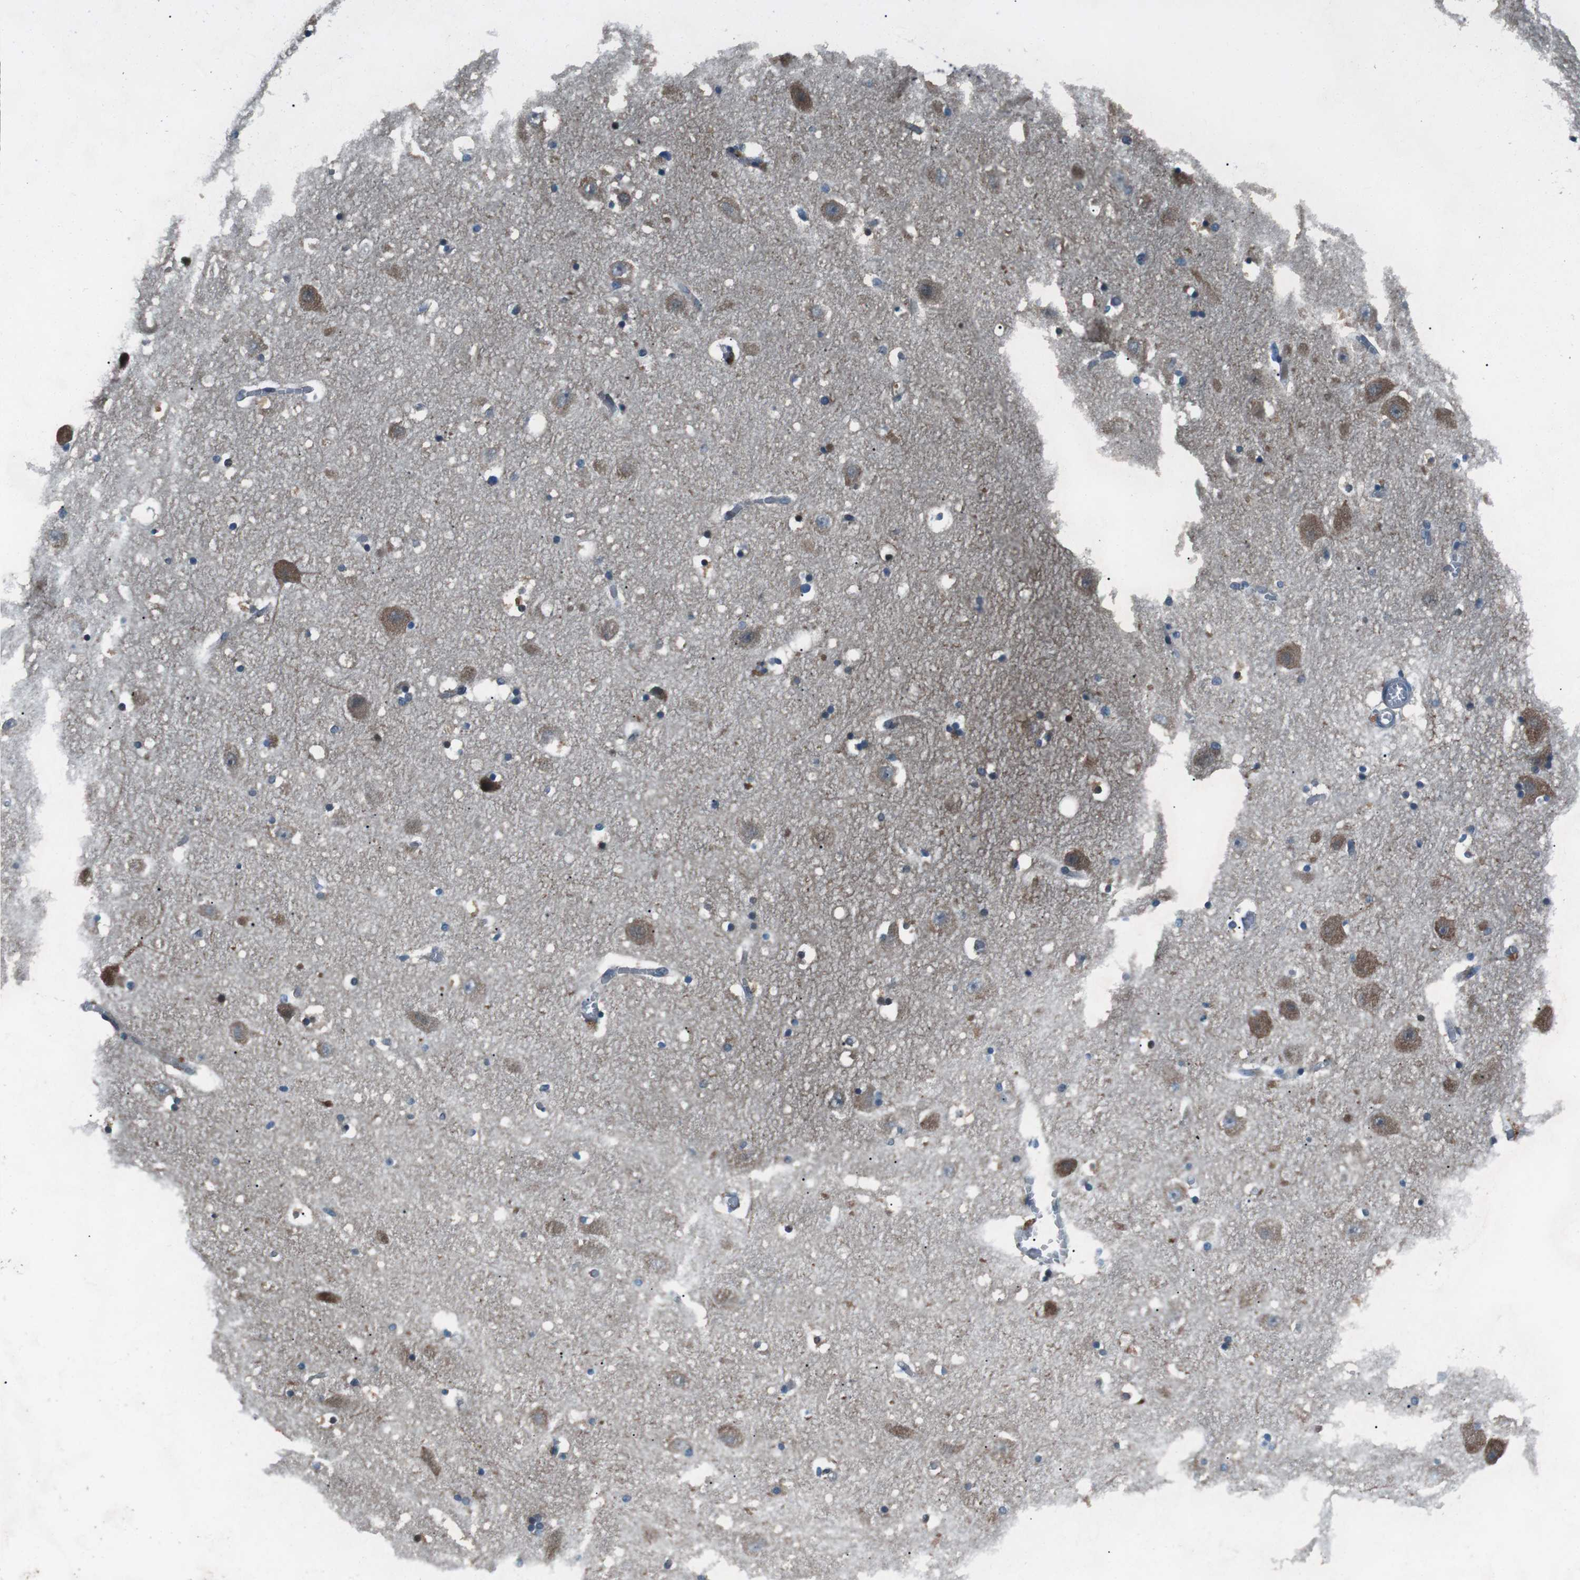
{"staining": {"intensity": "moderate", "quantity": "<25%", "location": "cytoplasmic/membranous"}, "tissue": "hippocampus", "cell_type": "Glial cells", "image_type": "normal", "snomed": [{"axis": "morphology", "description": "Normal tissue, NOS"}, {"axis": "topography", "description": "Hippocampus"}], "caption": "Immunohistochemistry histopathology image of normal hippocampus: hippocampus stained using immunohistochemistry displays low levels of moderate protein expression localized specifically in the cytoplasmic/membranous of glial cells, appearing as a cytoplasmic/membranous brown color.", "gene": "LRIG2", "patient": {"sex": "male", "age": 45}}